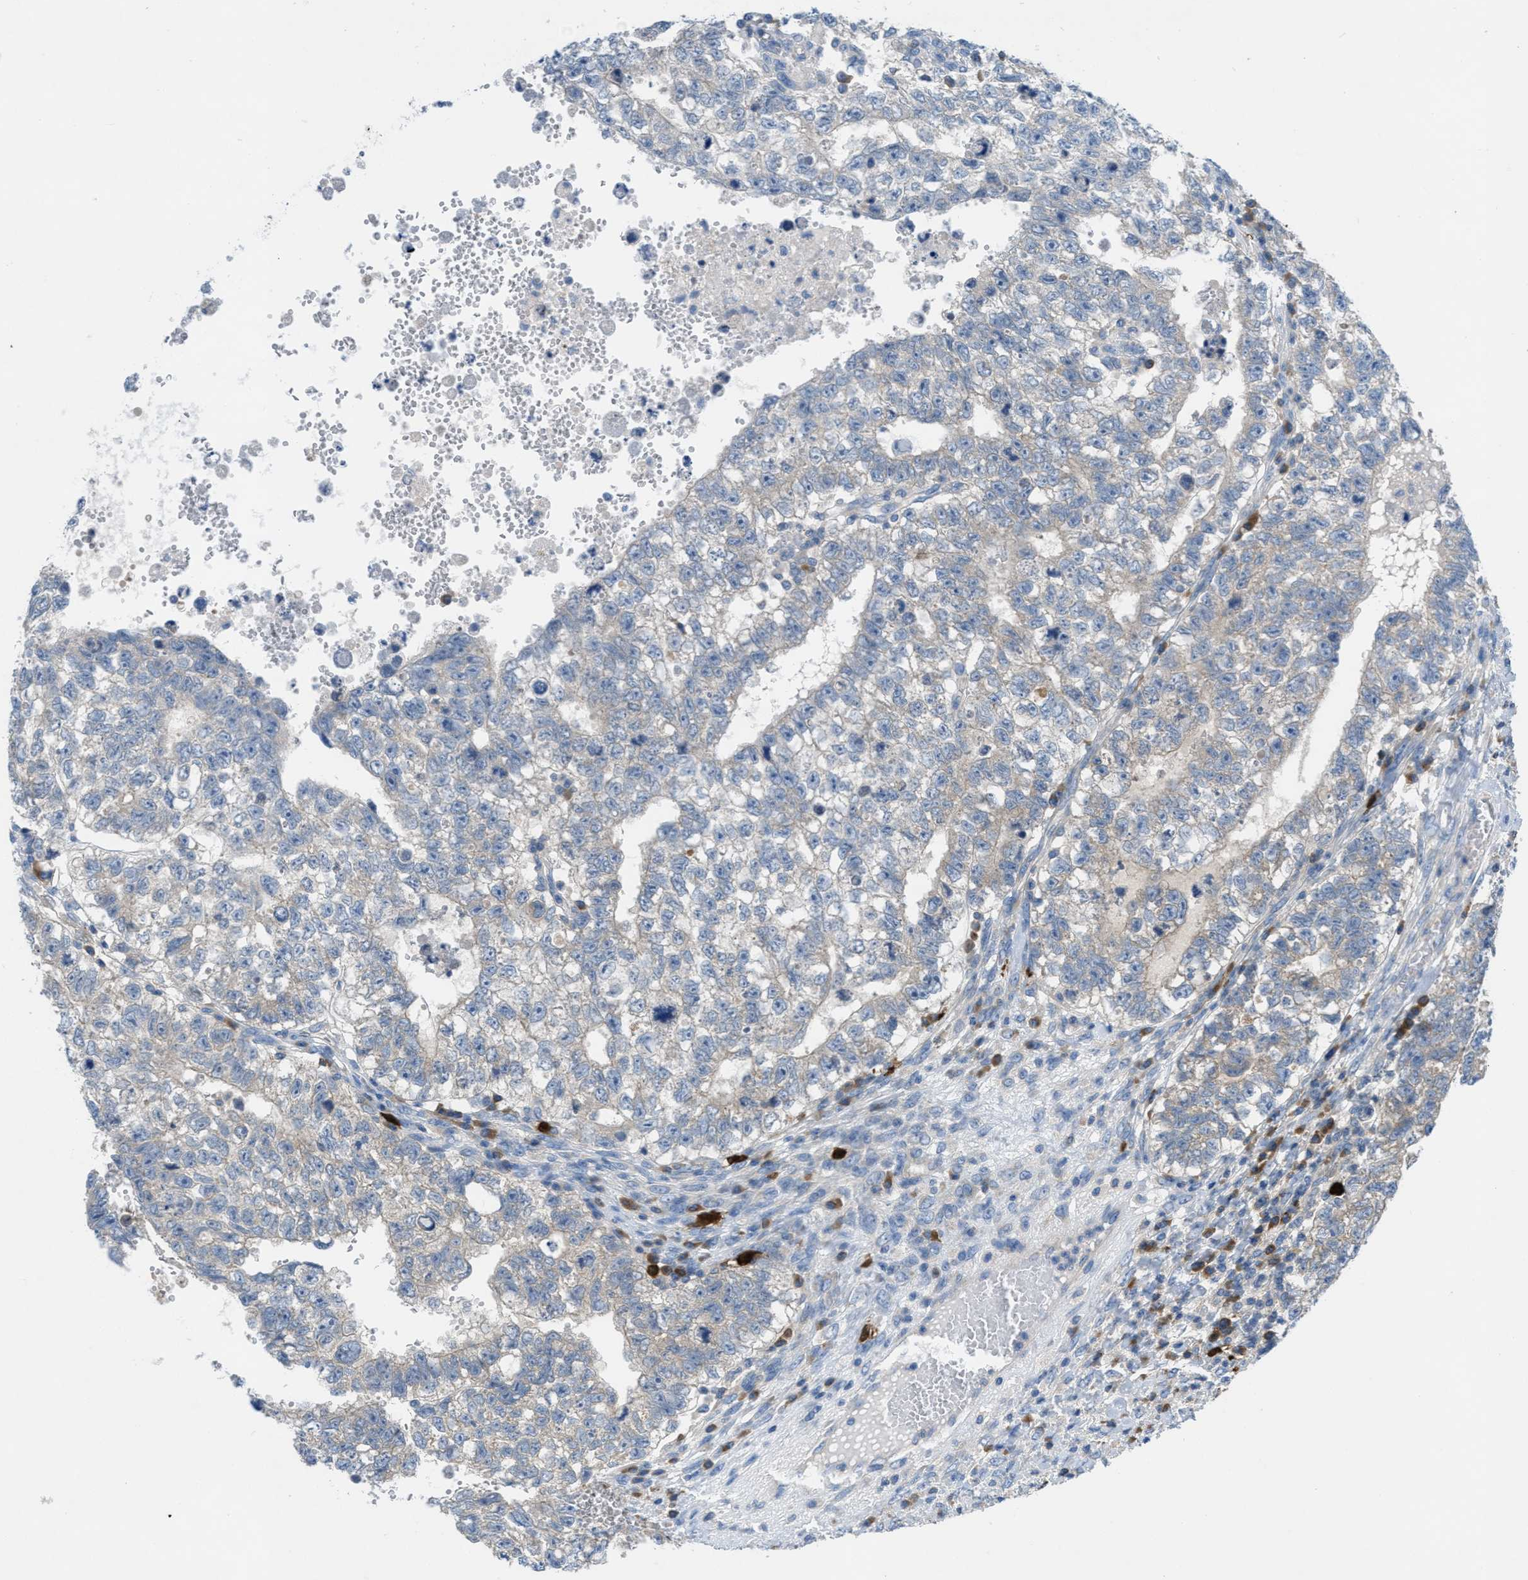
{"staining": {"intensity": "weak", "quantity": "25%-75%", "location": "cytoplasmic/membranous"}, "tissue": "testis cancer", "cell_type": "Tumor cells", "image_type": "cancer", "snomed": [{"axis": "morphology", "description": "Seminoma, NOS"}, {"axis": "morphology", "description": "Carcinoma, Embryonal, NOS"}, {"axis": "topography", "description": "Testis"}], "caption": "IHC photomicrograph of testis cancer stained for a protein (brown), which displays low levels of weak cytoplasmic/membranous expression in approximately 25%-75% of tumor cells.", "gene": "UBA5", "patient": {"sex": "male", "age": 38}}